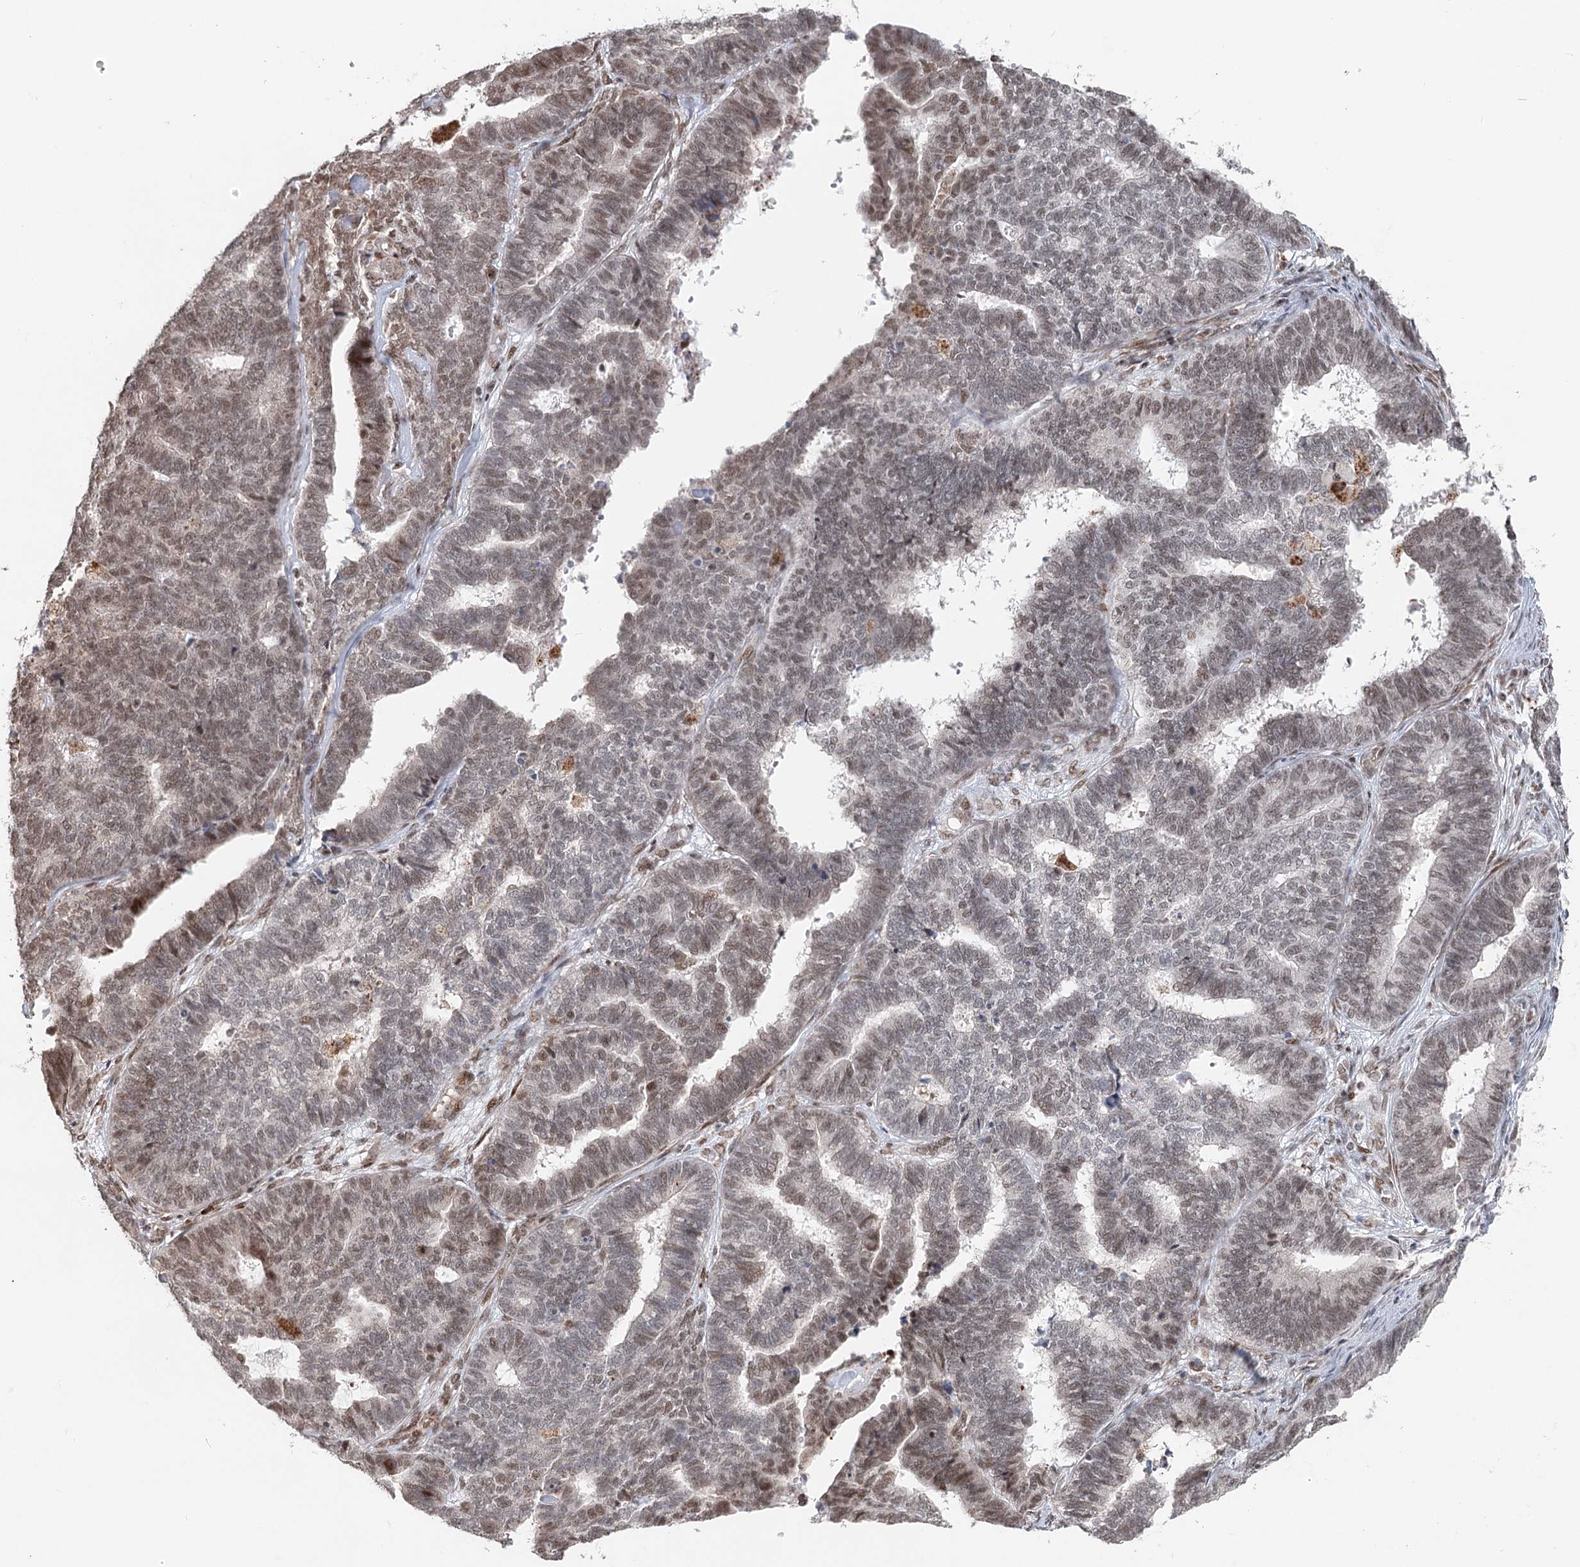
{"staining": {"intensity": "weak", "quantity": ">75%", "location": "nuclear"}, "tissue": "endometrial cancer", "cell_type": "Tumor cells", "image_type": "cancer", "snomed": [{"axis": "morphology", "description": "Adenocarcinoma, NOS"}, {"axis": "topography", "description": "Endometrium"}], "caption": "This is a histology image of immunohistochemistry staining of endometrial cancer, which shows weak positivity in the nuclear of tumor cells.", "gene": "BNIP5", "patient": {"sex": "female", "age": 70}}